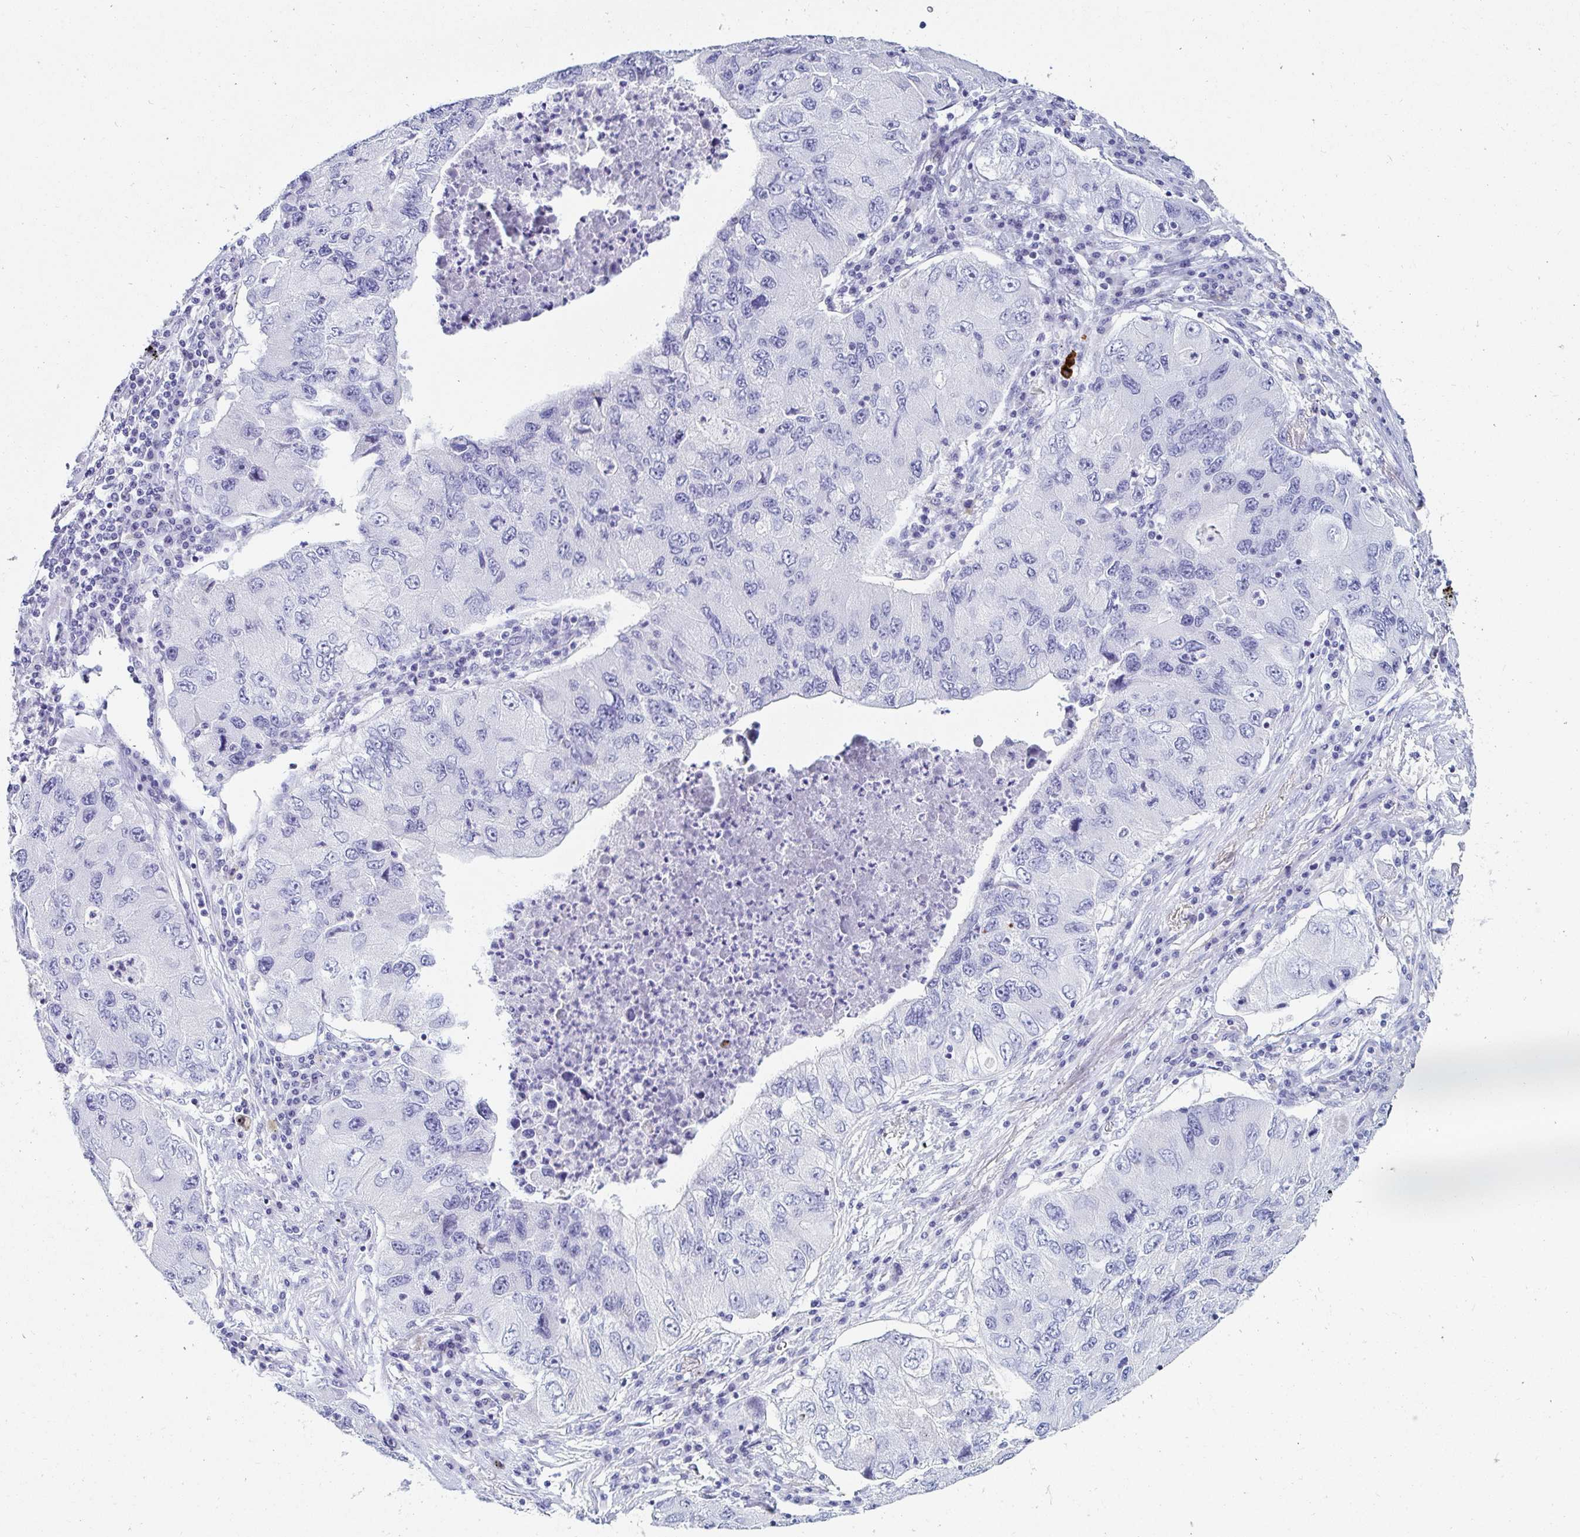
{"staining": {"intensity": "negative", "quantity": "none", "location": "none"}, "tissue": "lung cancer", "cell_type": "Tumor cells", "image_type": "cancer", "snomed": [{"axis": "morphology", "description": "Adenocarcinoma, NOS"}, {"axis": "morphology", "description": "Adenocarcinoma, metastatic, NOS"}, {"axis": "topography", "description": "Lymph node"}, {"axis": "topography", "description": "Lung"}], "caption": "Tumor cells show no significant protein expression in metastatic adenocarcinoma (lung).", "gene": "OR10K1", "patient": {"sex": "female", "age": 54}}